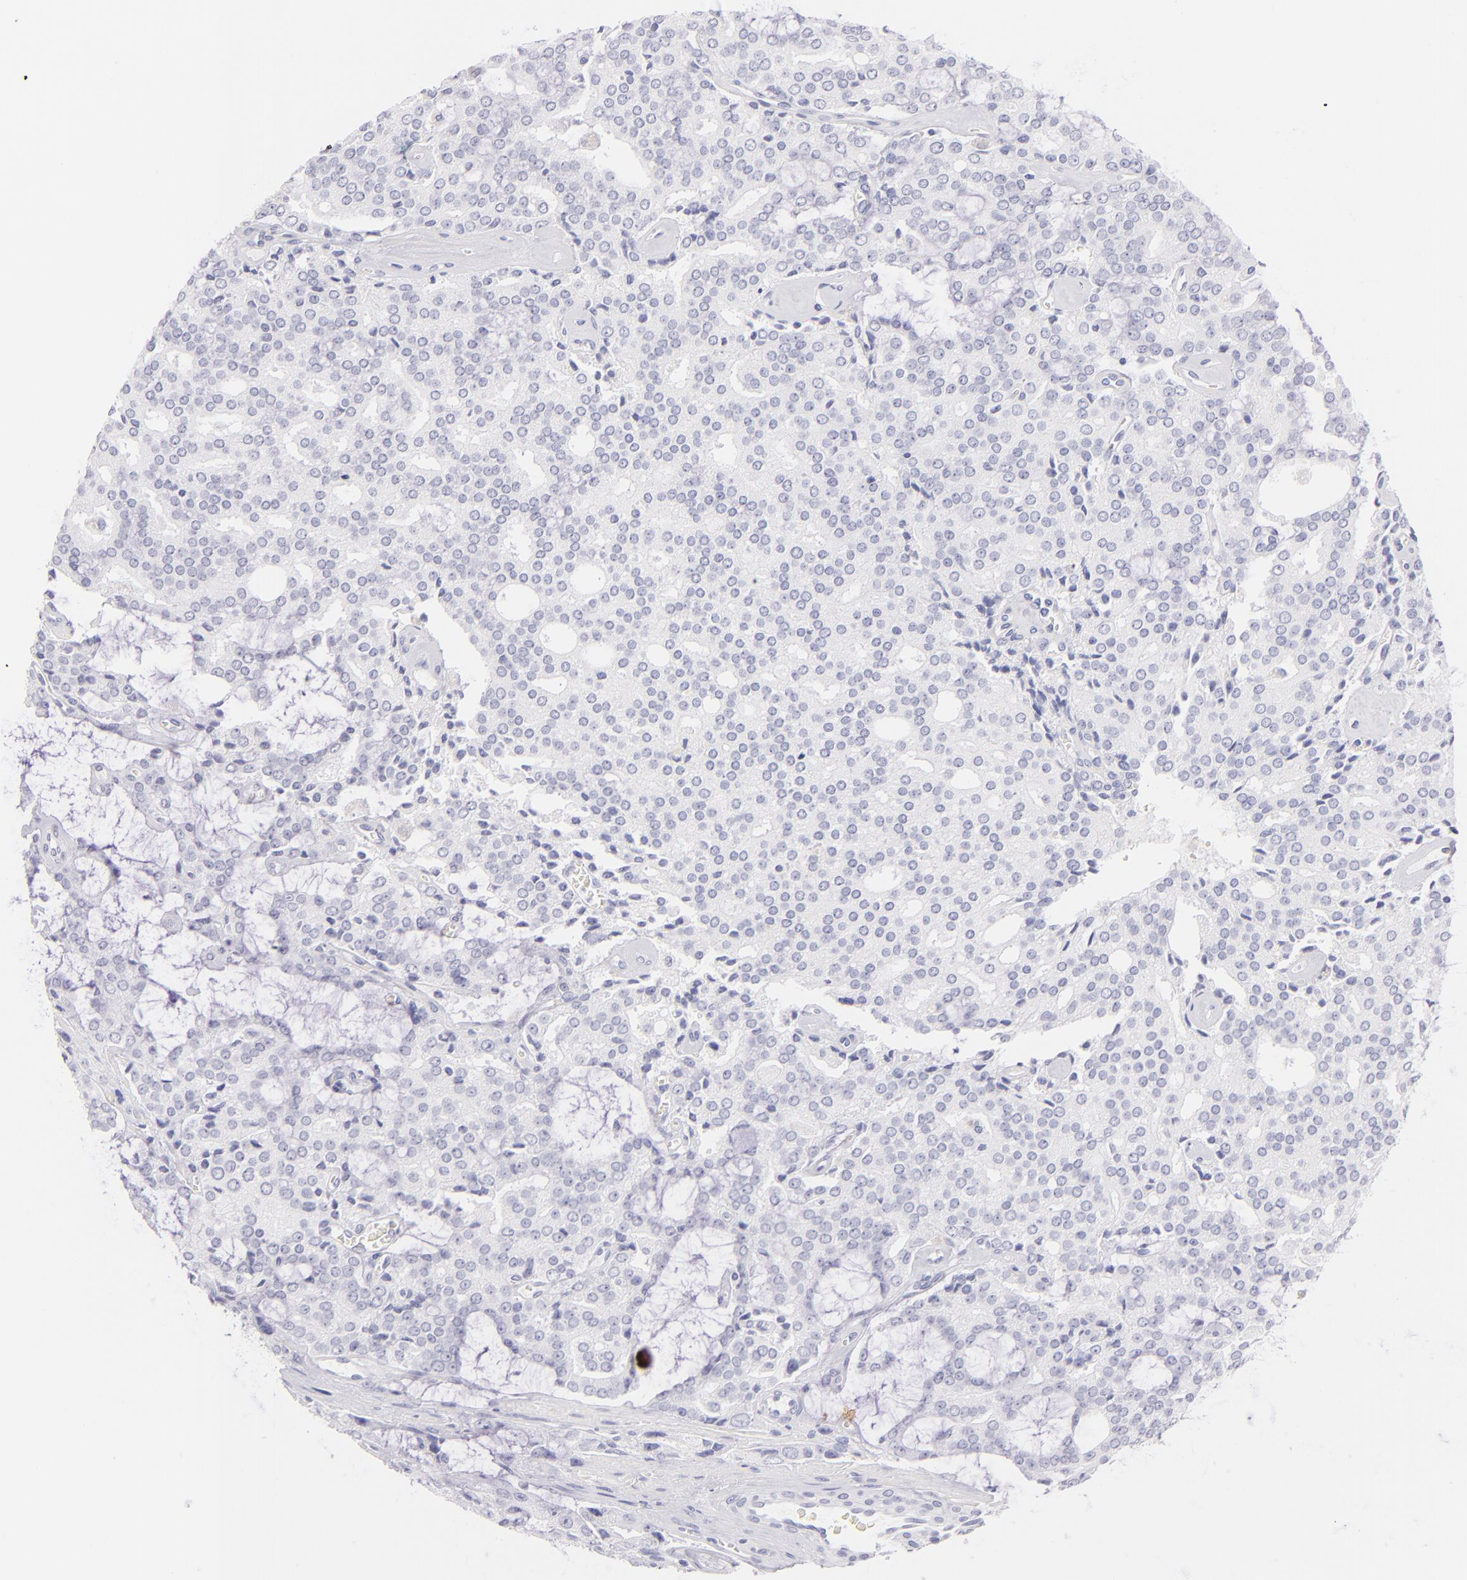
{"staining": {"intensity": "negative", "quantity": "none", "location": "none"}, "tissue": "prostate cancer", "cell_type": "Tumor cells", "image_type": "cancer", "snomed": [{"axis": "morphology", "description": "Adenocarcinoma, High grade"}, {"axis": "topography", "description": "Prostate"}], "caption": "High magnification brightfield microscopy of prostate cancer (adenocarcinoma (high-grade)) stained with DAB (3,3'-diaminobenzidine) (brown) and counterstained with hematoxylin (blue): tumor cells show no significant staining.", "gene": "SDC1", "patient": {"sex": "male", "age": 67}}